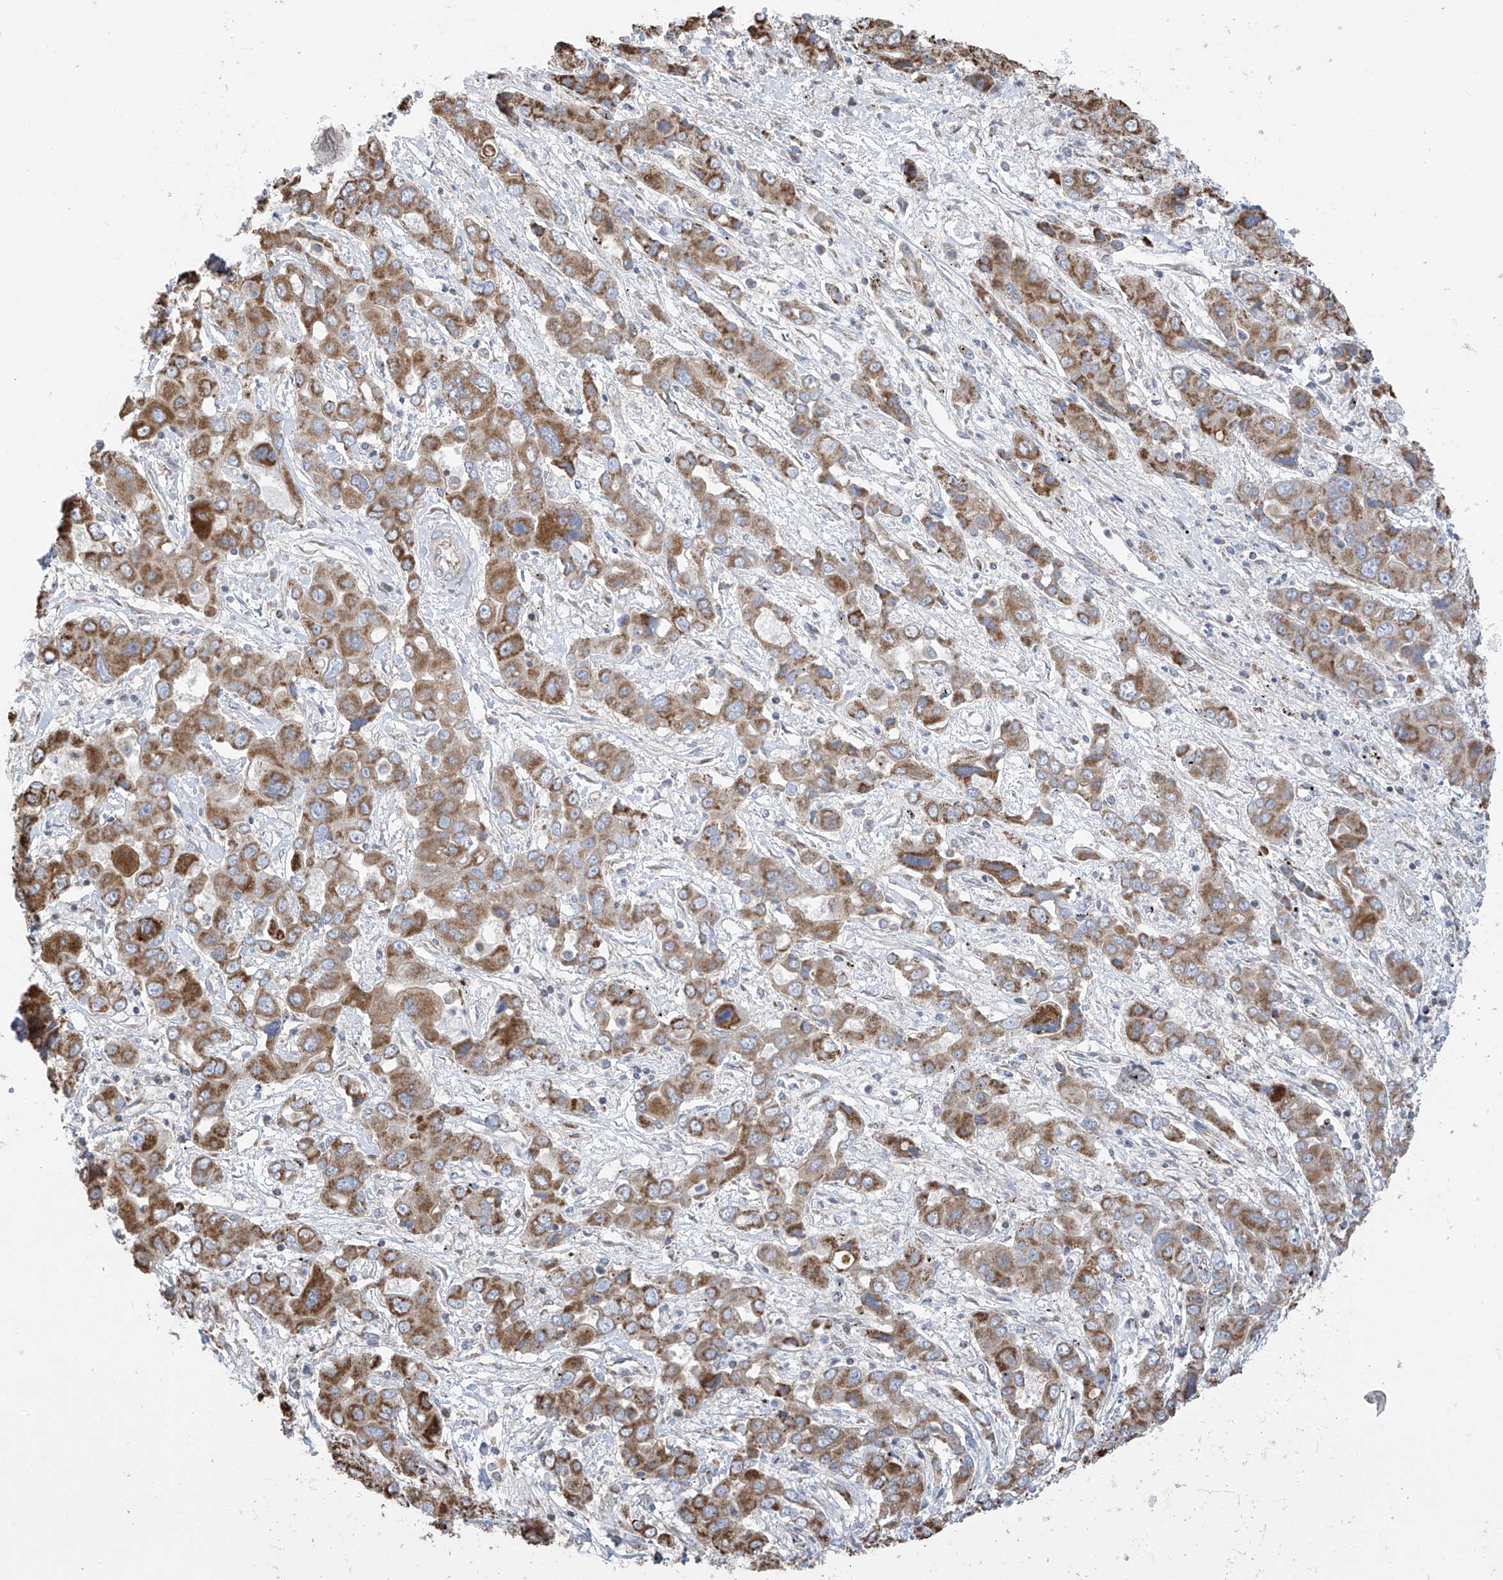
{"staining": {"intensity": "moderate", "quantity": ">75%", "location": "cytoplasmic/membranous"}, "tissue": "liver cancer", "cell_type": "Tumor cells", "image_type": "cancer", "snomed": [{"axis": "morphology", "description": "Cholangiocarcinoma"}, {"axis": "topography", "description": "Liver"}], "caption": "Protein analysis of liver cholangiocarcinoma tissue displays moderate cytoplasmic/membranous positivity in approximately >75% of tumor cells.", "gene": "PNPT1", "patient": {"sex": "male", "age": 67}}